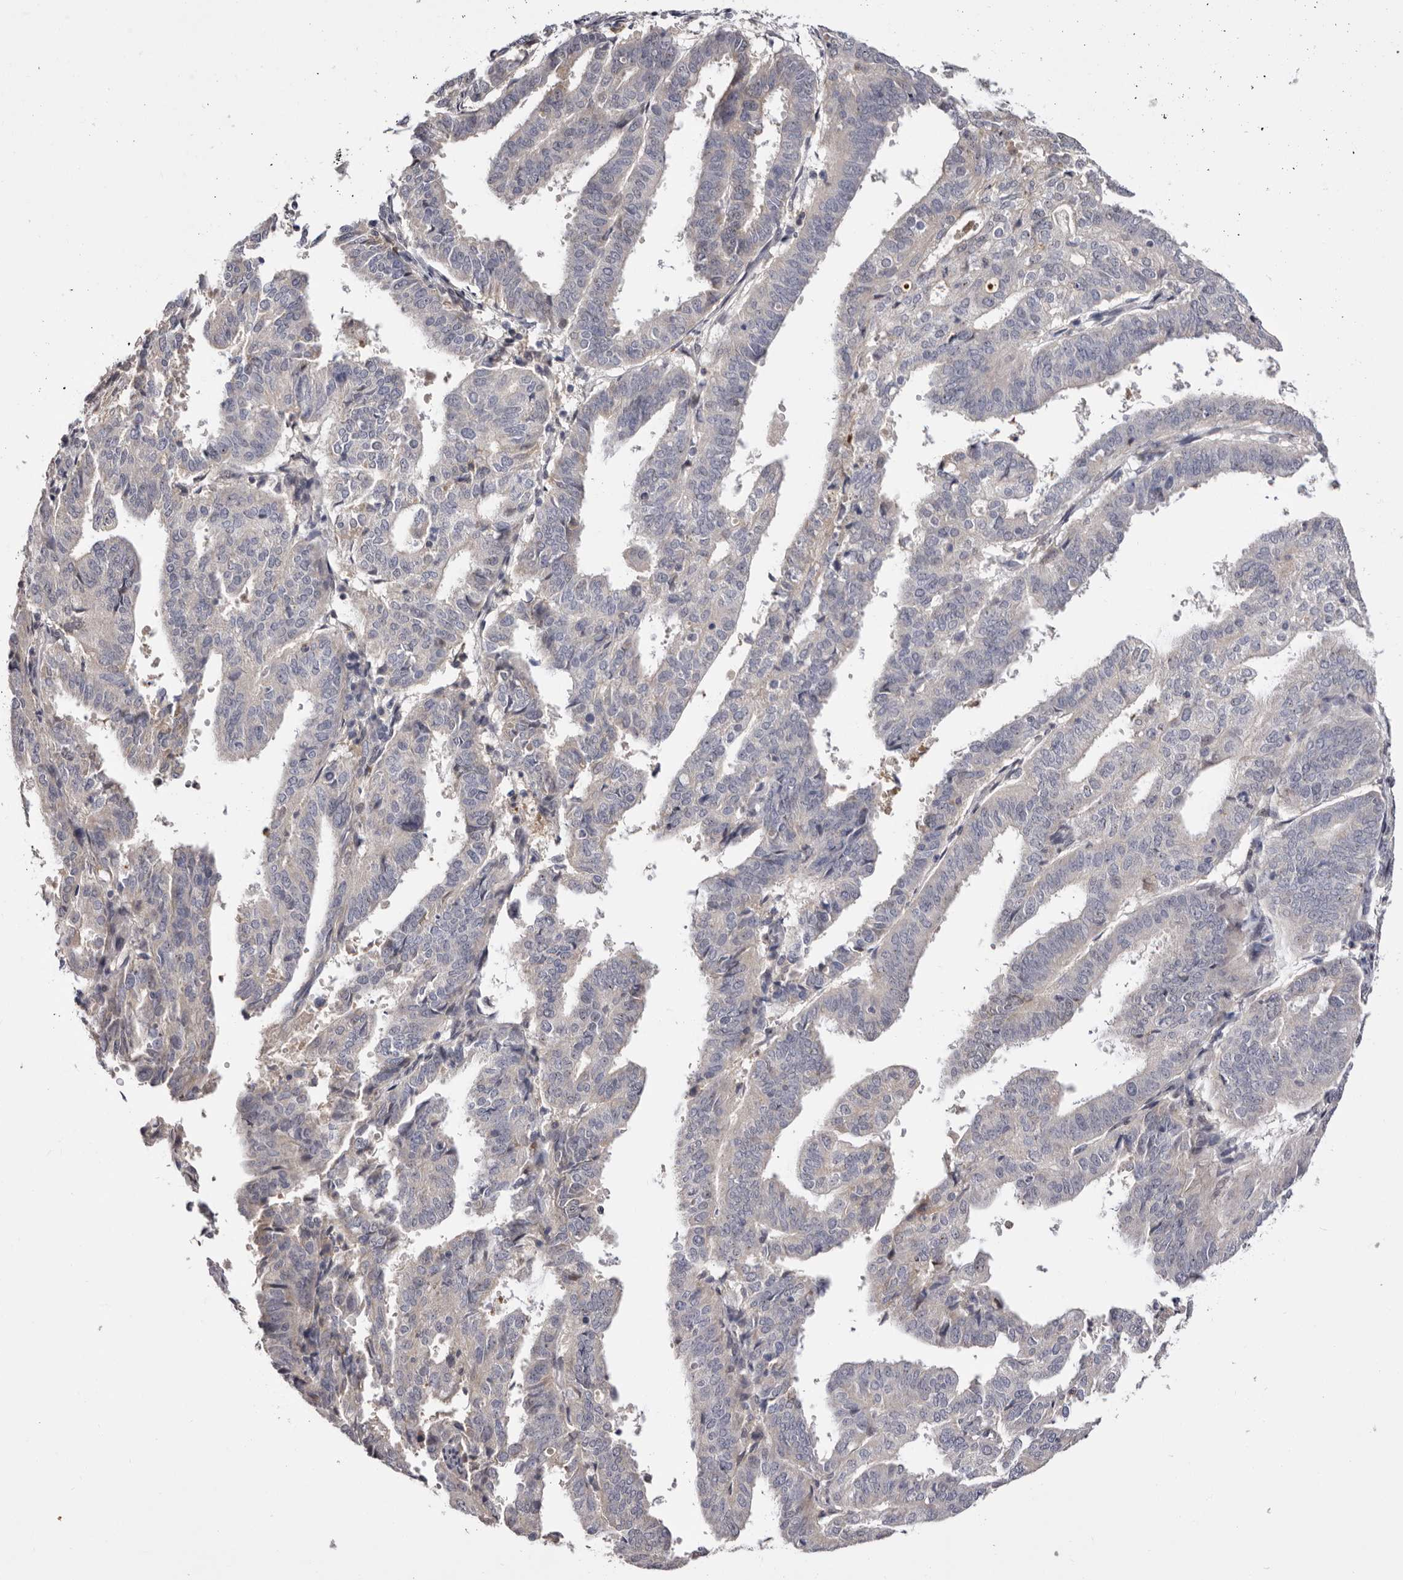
{"staining": {"intensity": "negative", "quantity": "none", "location": "none"}, "tissue": "endometrial cancer", "cell_type": "Tumor cells", "image_type": "cancer", "snomed": [{"axis": "morphology", "description": "Adenocarcinoma, NOS"}, {"axis": "topography", "description": "Uterus"}], "caption": "IHC micrograph of endometrial cancer stained for a protein (brown), which displays no positivity in tumor cells.", "gene": "LMLN", "patient": {"sex": "female", "age": 77}}